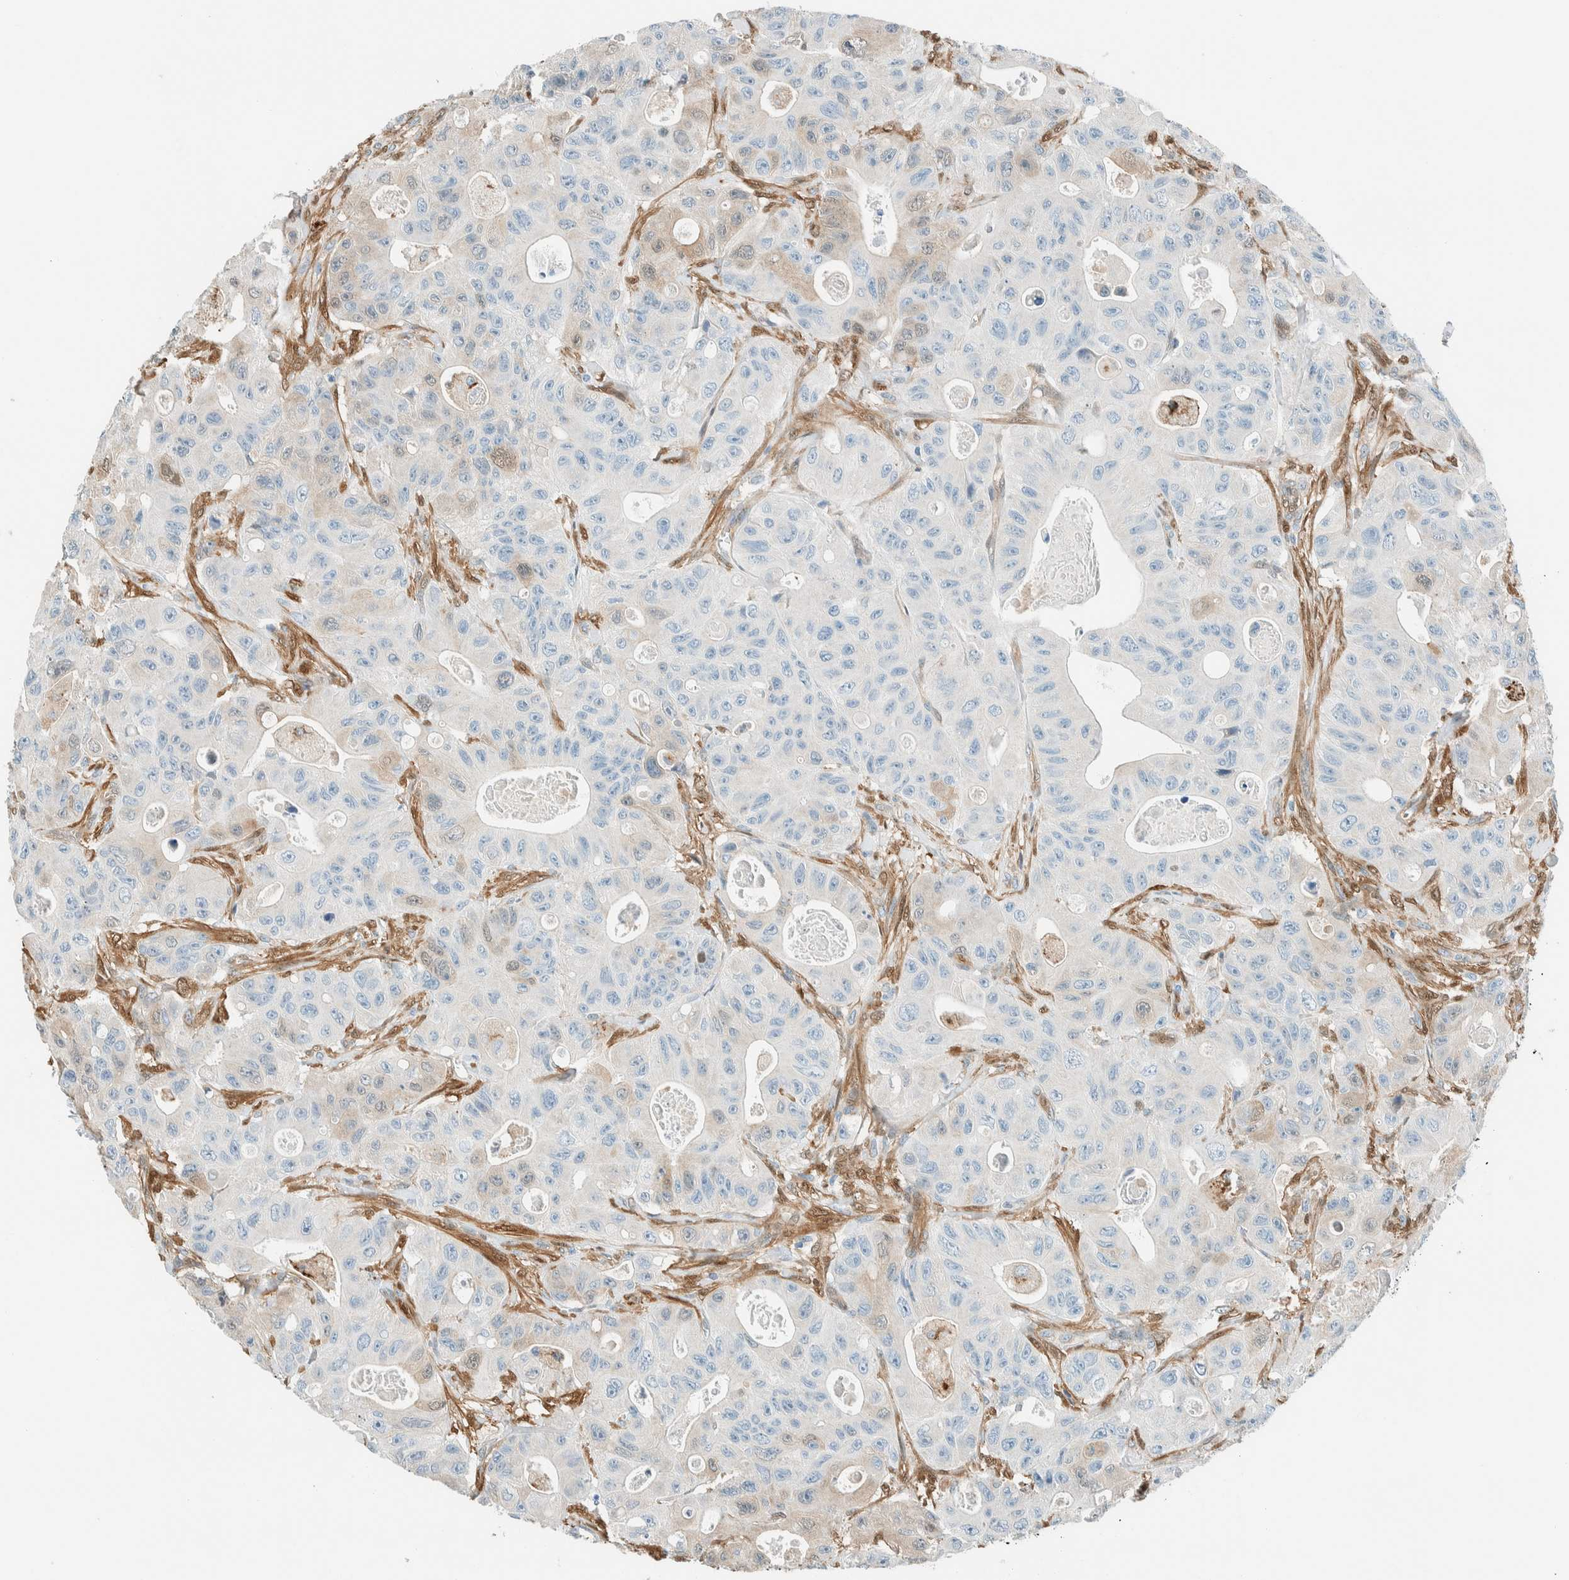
{"staining": {"intensity": "weak", "quantity": "<25%", "location": "cytoplasmic/membranous"}, "tissue": "colorectal cancer", "cell_type": "Tumor cells", "image_type": "cancer", "snomed": [{"axis": "morphology", "description": "Adenocarcinoma, NOS"}, {"axis": "topography", "description": "Colon"}], "caption": "The histopathology image exhibits no significant positivity in tumor cells of adenocarcinoma (colorectal).", "gene": "NXN", "patient": {"sex": "female", "age": 46}}